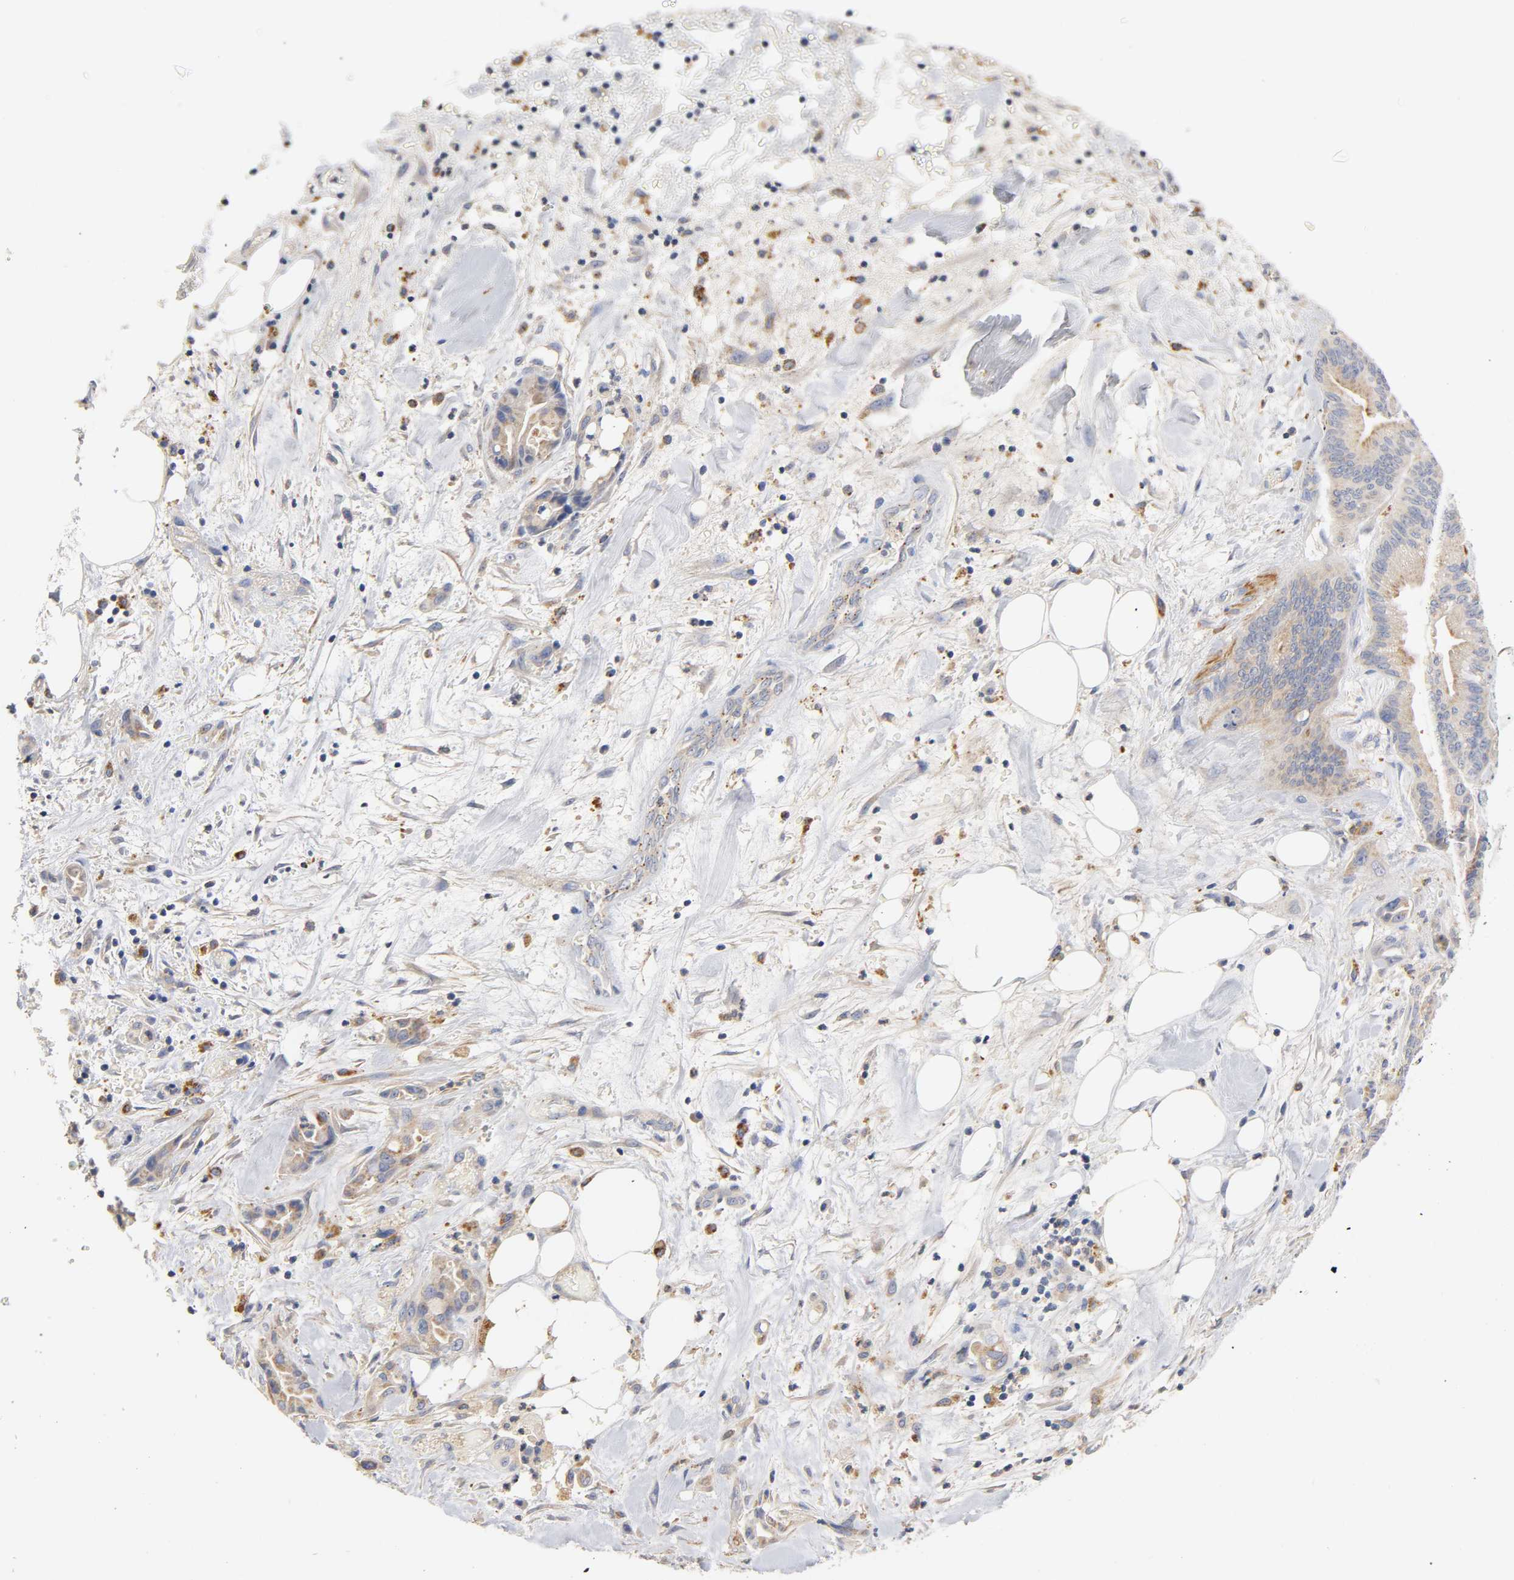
{"staining": {"intensity": "weak", "quantity": ">75%", "location": "cytoplasmic/membranous"}, "tissue": "liver cancer", "cell_type": "Tumor cells", "image_type": "cancer", "snomed": [{"axis": "morphology", "description": "Cholangiocarcinoma"}, {"axis": "topography", "description": "Liver"}], "caption": "Immunohistochemistry (IHC) of liver cancer (cholangiocarcinoma) exhibits low levels of weak cytoplasmic/membranous expression in approximately >75% of tumor cells.", "gene": "SEMA5A", "patient": {"sex": "female", "age": 68}}